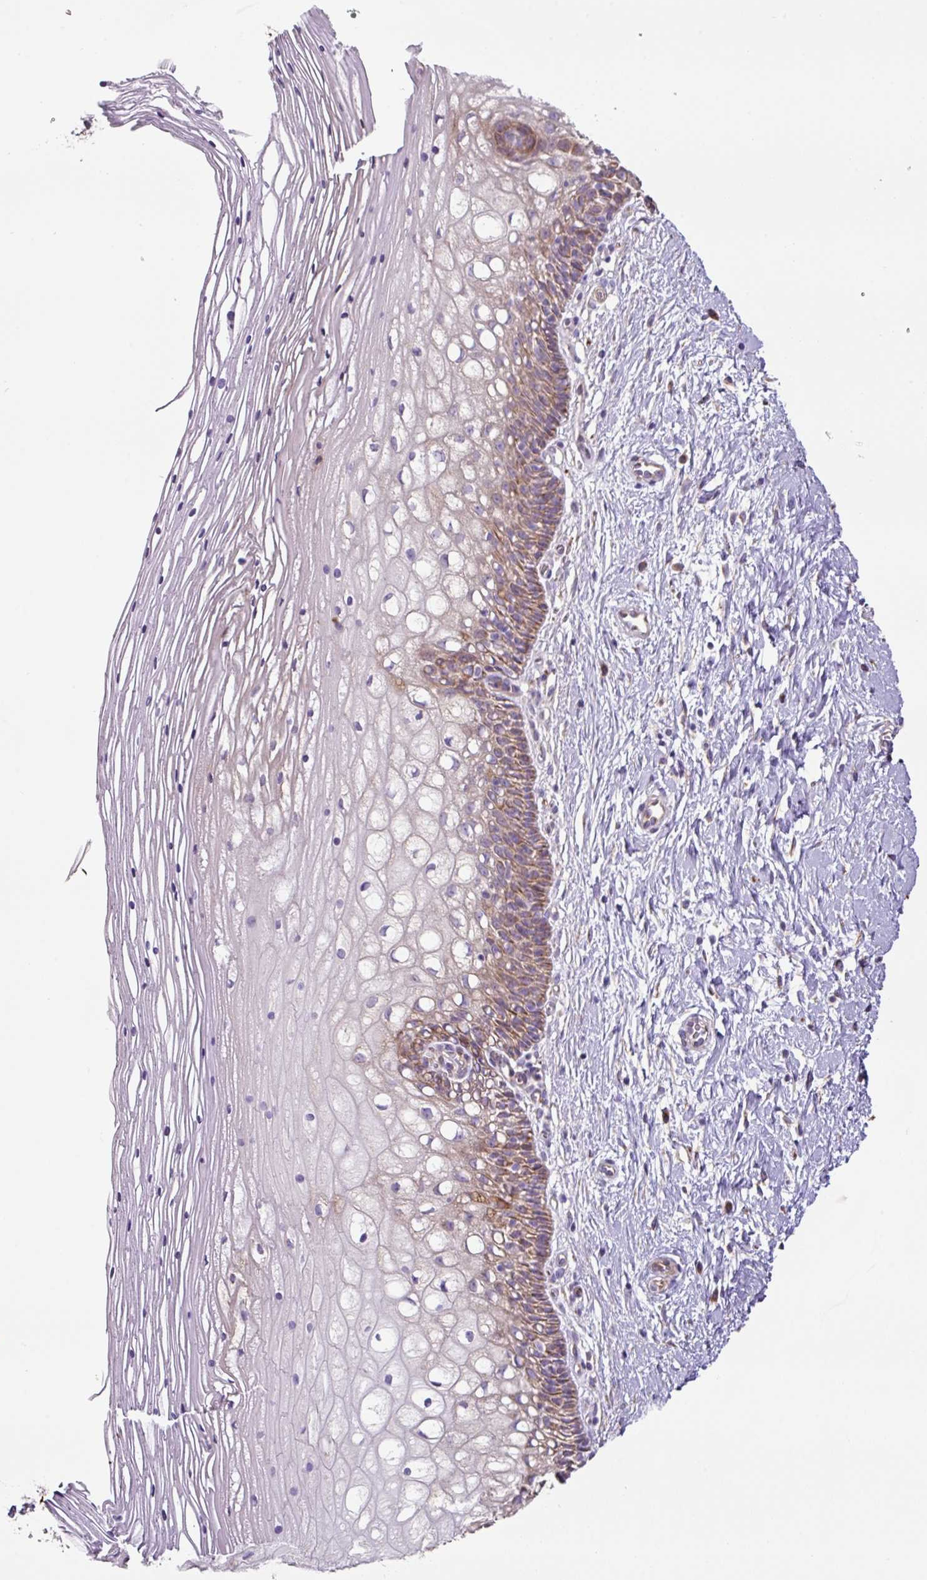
{"staining": {"intensity": "weak", "quantity": "<25%", "location": "cytoplasmic/membranous"}, "tissue": "cervix", "cell_type": "Glandular cells", "image_type": "normal", "snomed": [{"axis": "morphology", "description": "Normal tissue, NOS"}, {"axis": "topography", "description": "Cervix"}], "caption": "Human cervix stained for a protein using immunohistochemistry demonstrates no expression in glandular cells.", "gene": "MRRF", "patient": {"sex": "female", "age": 36}}